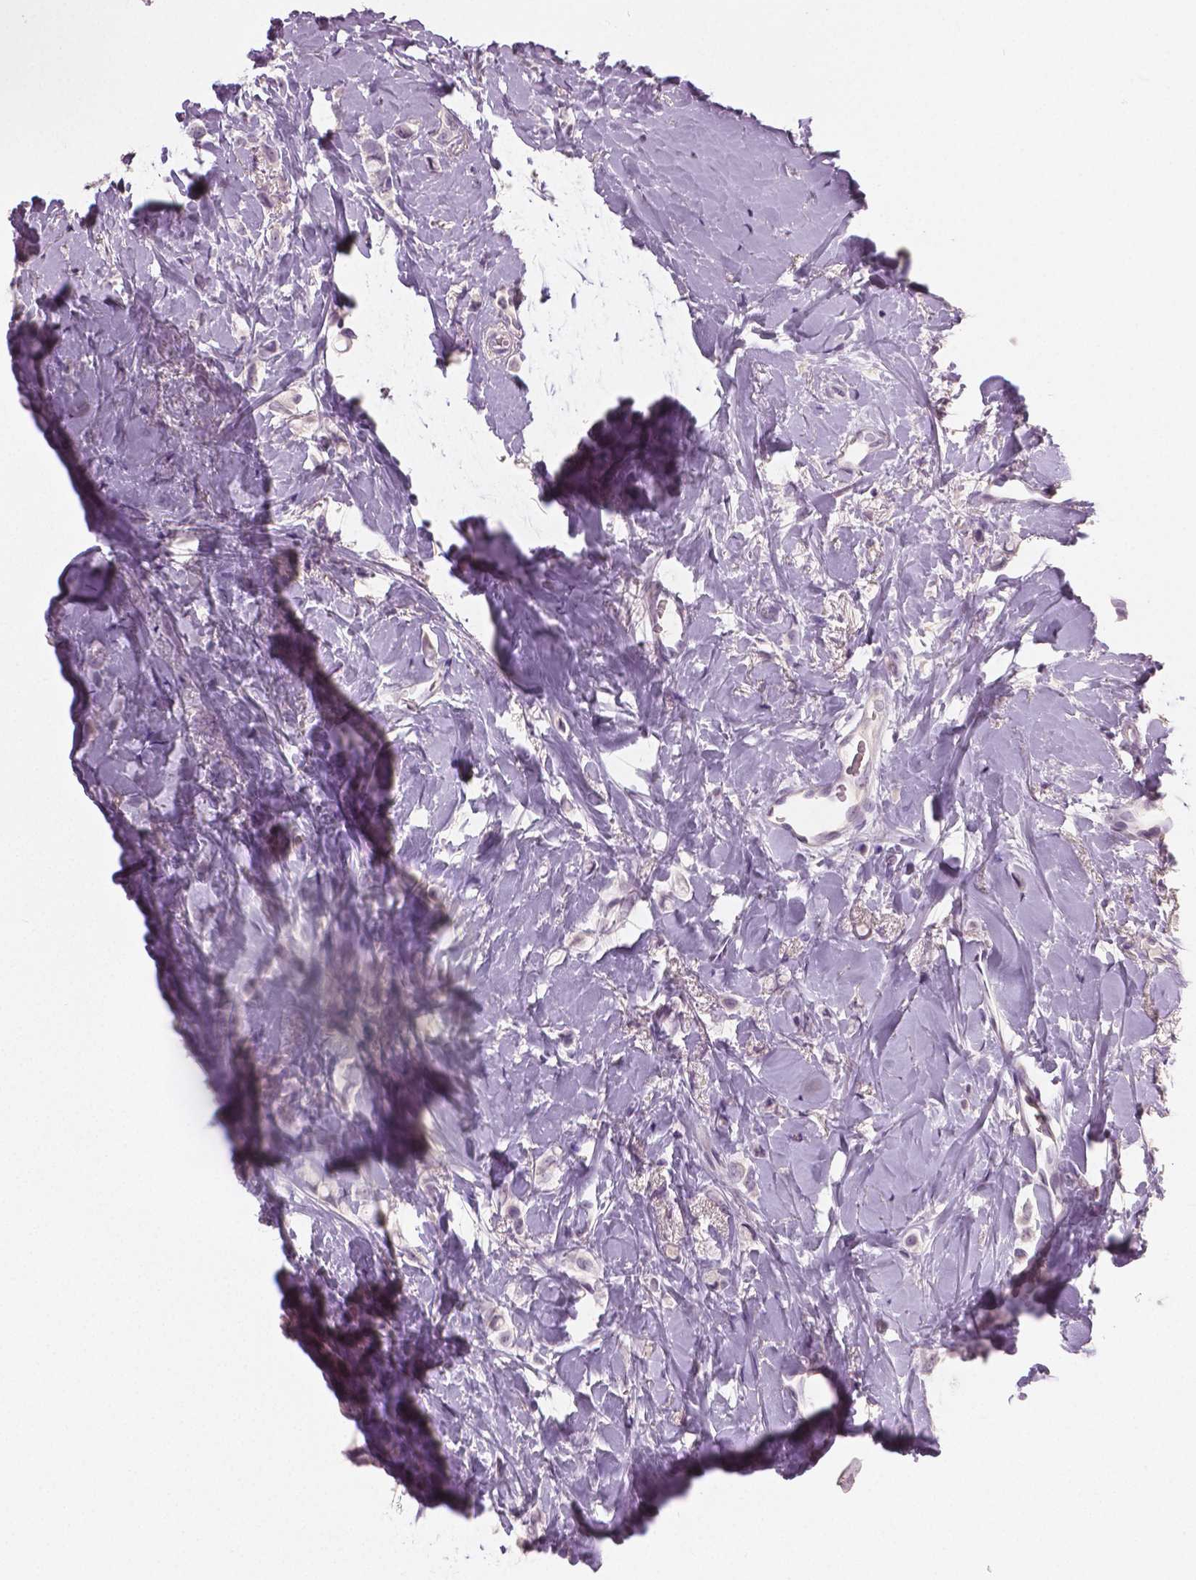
{"staining": {"intensity": "negative", "quantity": "none", "location": "none"}, "tissue": "breast cancer", "cell_type": "Tumor cells", "image_type": "cancer", "snomed": [{"axis": "morphology", "description": "Lobular carcinoma"}, {"axis": "topography", "description": "Breast"}], "caption": "IHC photomicrograph of breast cancer (lobular carcinoma) stained for a protein (brown), which shows no positivity in tumor cells.", "gene": "NECAB1", "patient": {"sex": "female", "age": 66}}